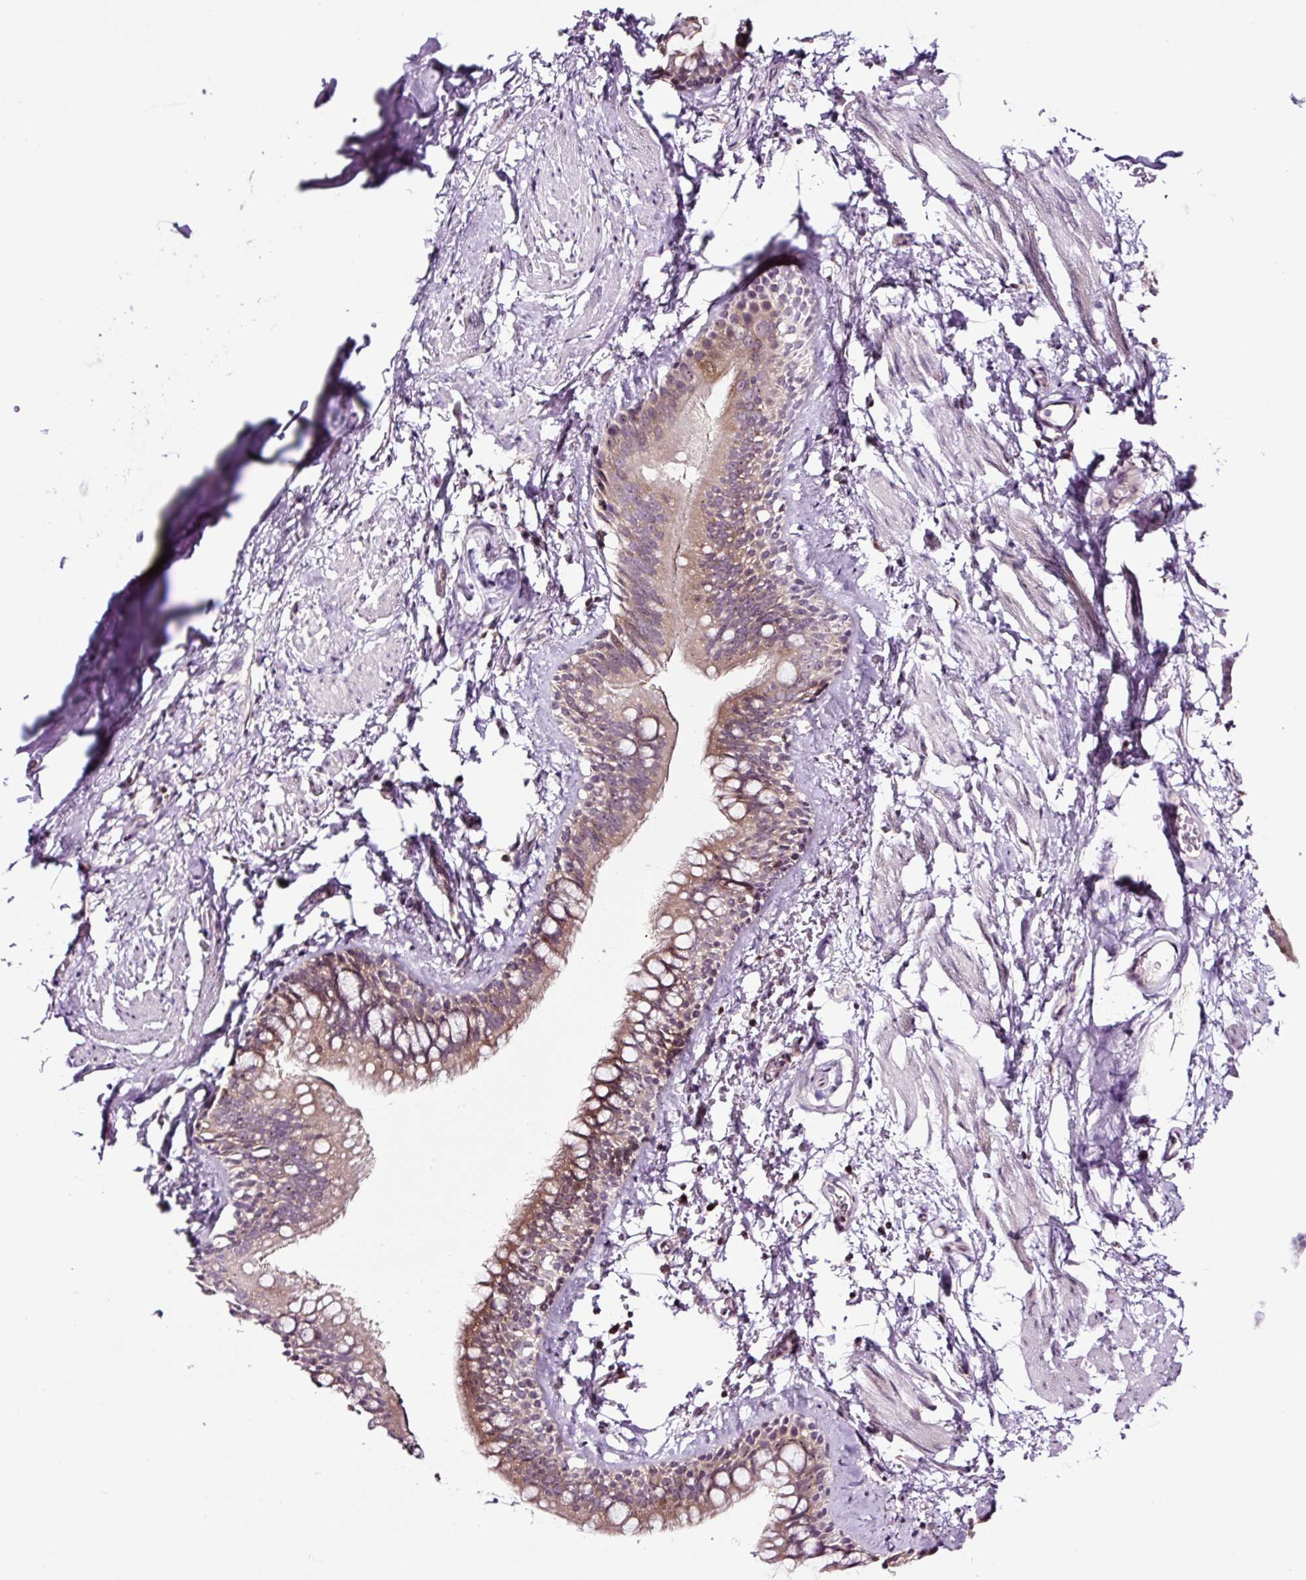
{"staining": {"intensity": "negative", "quantity": "none", "location": "none"}, "tissue": "adipose tissue", "cell_type": "Adipocytes", "image_type": "normal", "snomed": [{"axis": "morphology", "description": "Normal tissue, NOS"}, {"axis": "morphology", "description": "Squamous cell carcinoma, NOS"}, {"axis": "topography", "description": "Bronchus"}, {"axis": "topography", "description": "Lung"}], "caption": "This image is of normal adipose tissue stained with IHC to label a protein in brown with the nuclei are counter-stained blue. There is no positivity in adipocytes. The staining was performed using DAB (3,3'-diaminobenzidine) to visualize the protein expression in brown, while the nuclei were stained in blue with hematoxylin (Magnification: 20x).", "gene": "NOM1", "patient": {"sex": "female", "age": 70}}